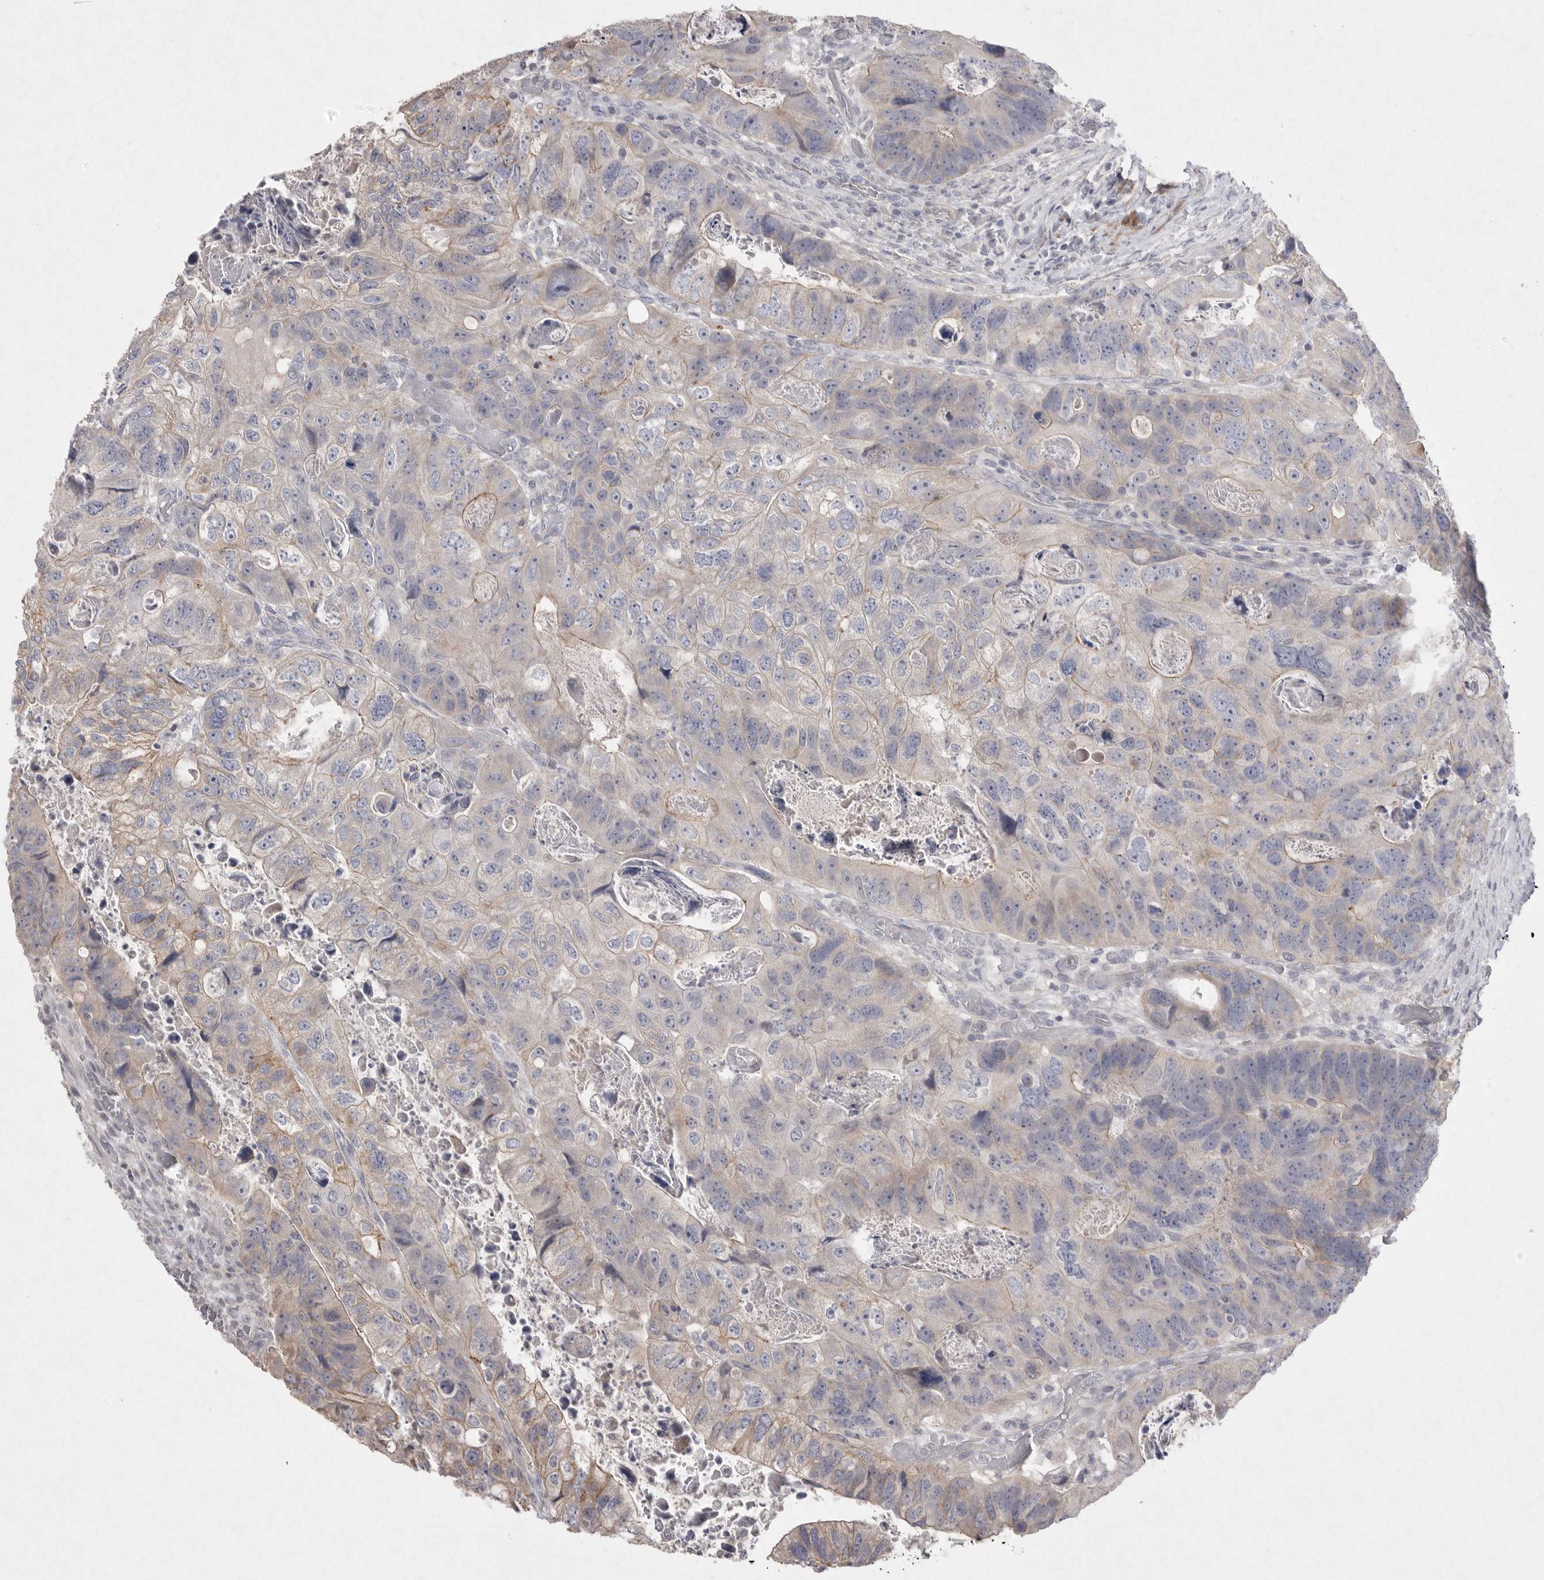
{"staining": {"intensity": "weak", "quantity": "<25%", "location": "cytoplasmic/membranous"}, "tissue": "colorectal cancer", "cell_type": "Tumor cells", "image_type": "cancer", "snomed": [{"axis": "morphology", "description": "Adenocarcinoma, NOS"}, {"axis": "topography", "description": "Rectum"}], "caption": "A high-resolution image shows IHC staining of adenocarcinoma (colorectal), which displays no significant expression in tumor cells. (DAB (3,3'-diaminobenzidine) immunohistochemistry, high magnification).", "gene": "VANGL2", "patient": {"sex": "male", "age": 59}}